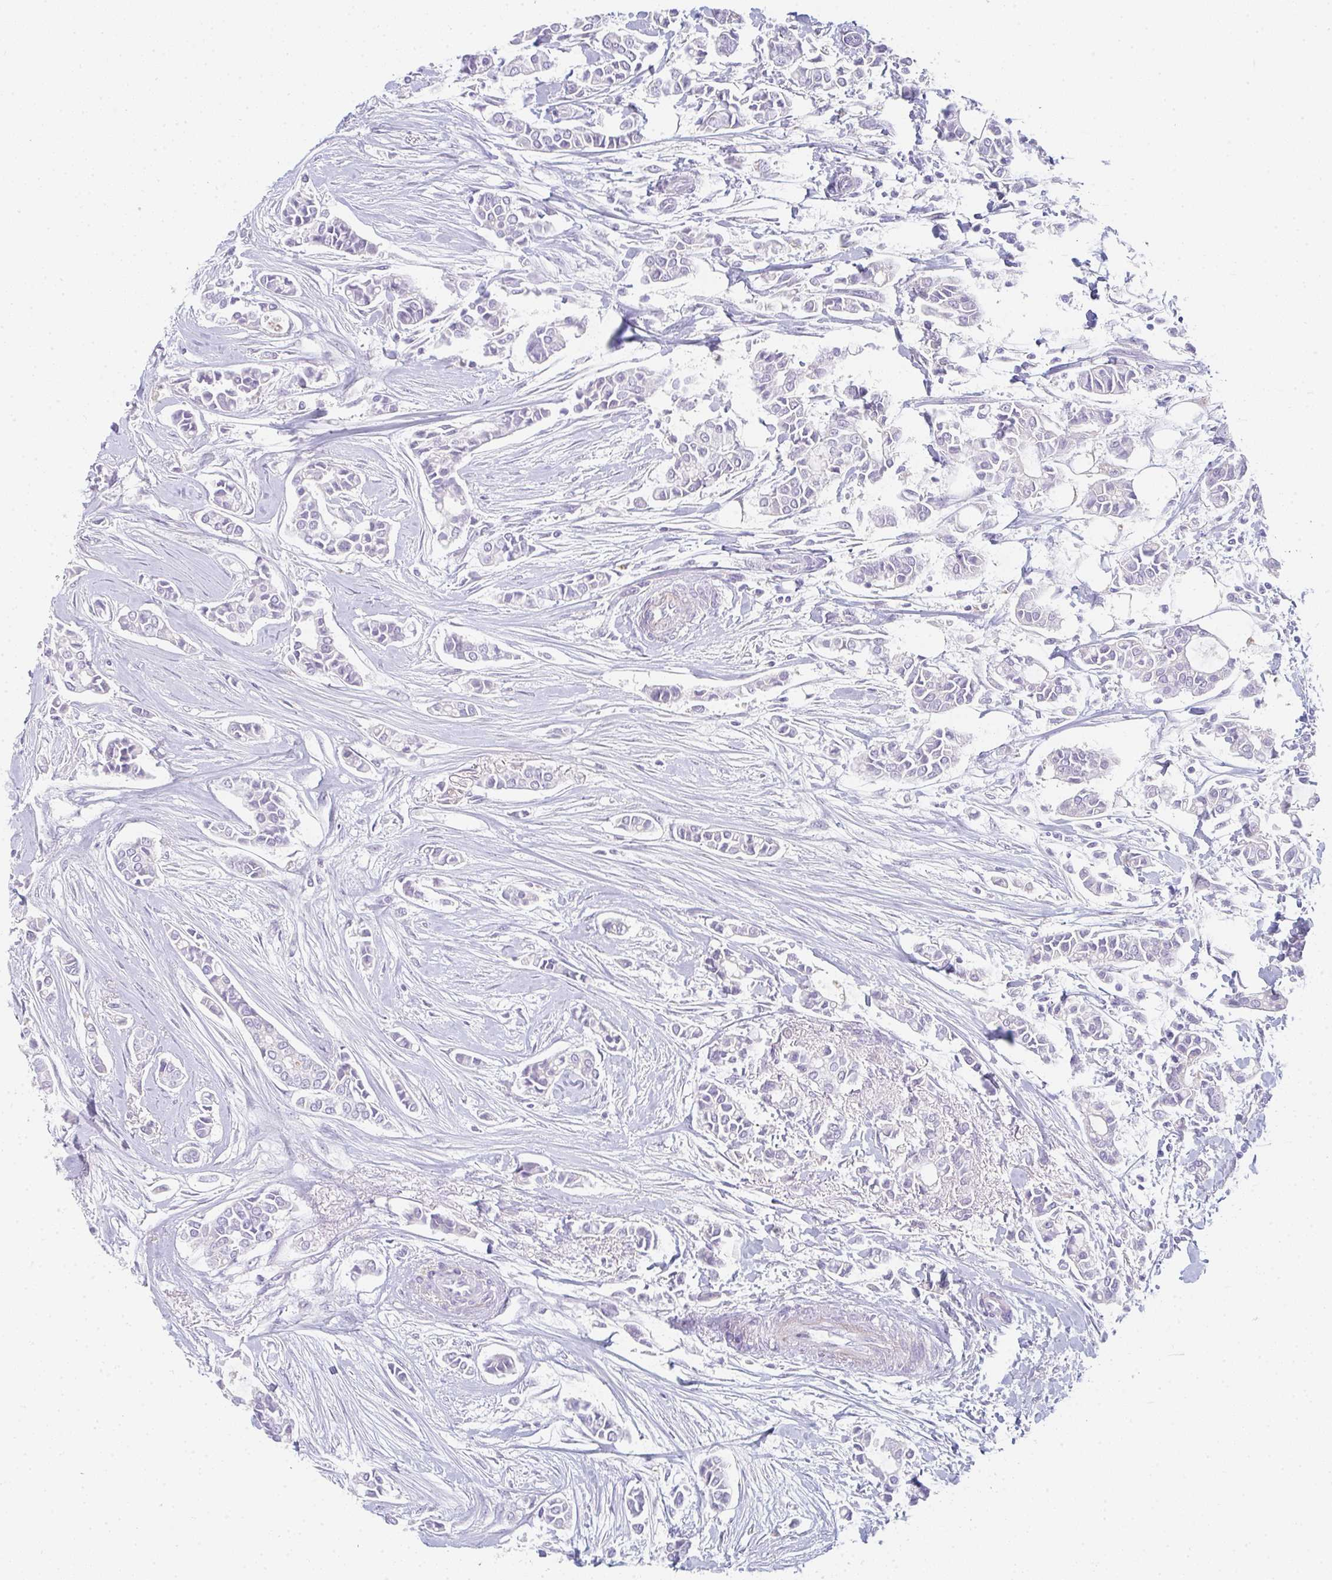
{"staining": {"intensity": "negative", "quantity": "none", "location": "none"}, "tissue": "breast cancer", "cell_type": "Tumor cells", "image_type": "cancer", "snomed": [{"axis": "morphology", "description": "Duct carcinoma"}, {"axis": "topography", "description": "Breast"}], "caption": "The immunohistochemistry micrograph has no significant expression in tumor cells of breast cancer tissue.", "gene": "C1QTNF8", "patient": {"sex": "female", "age": 84}}